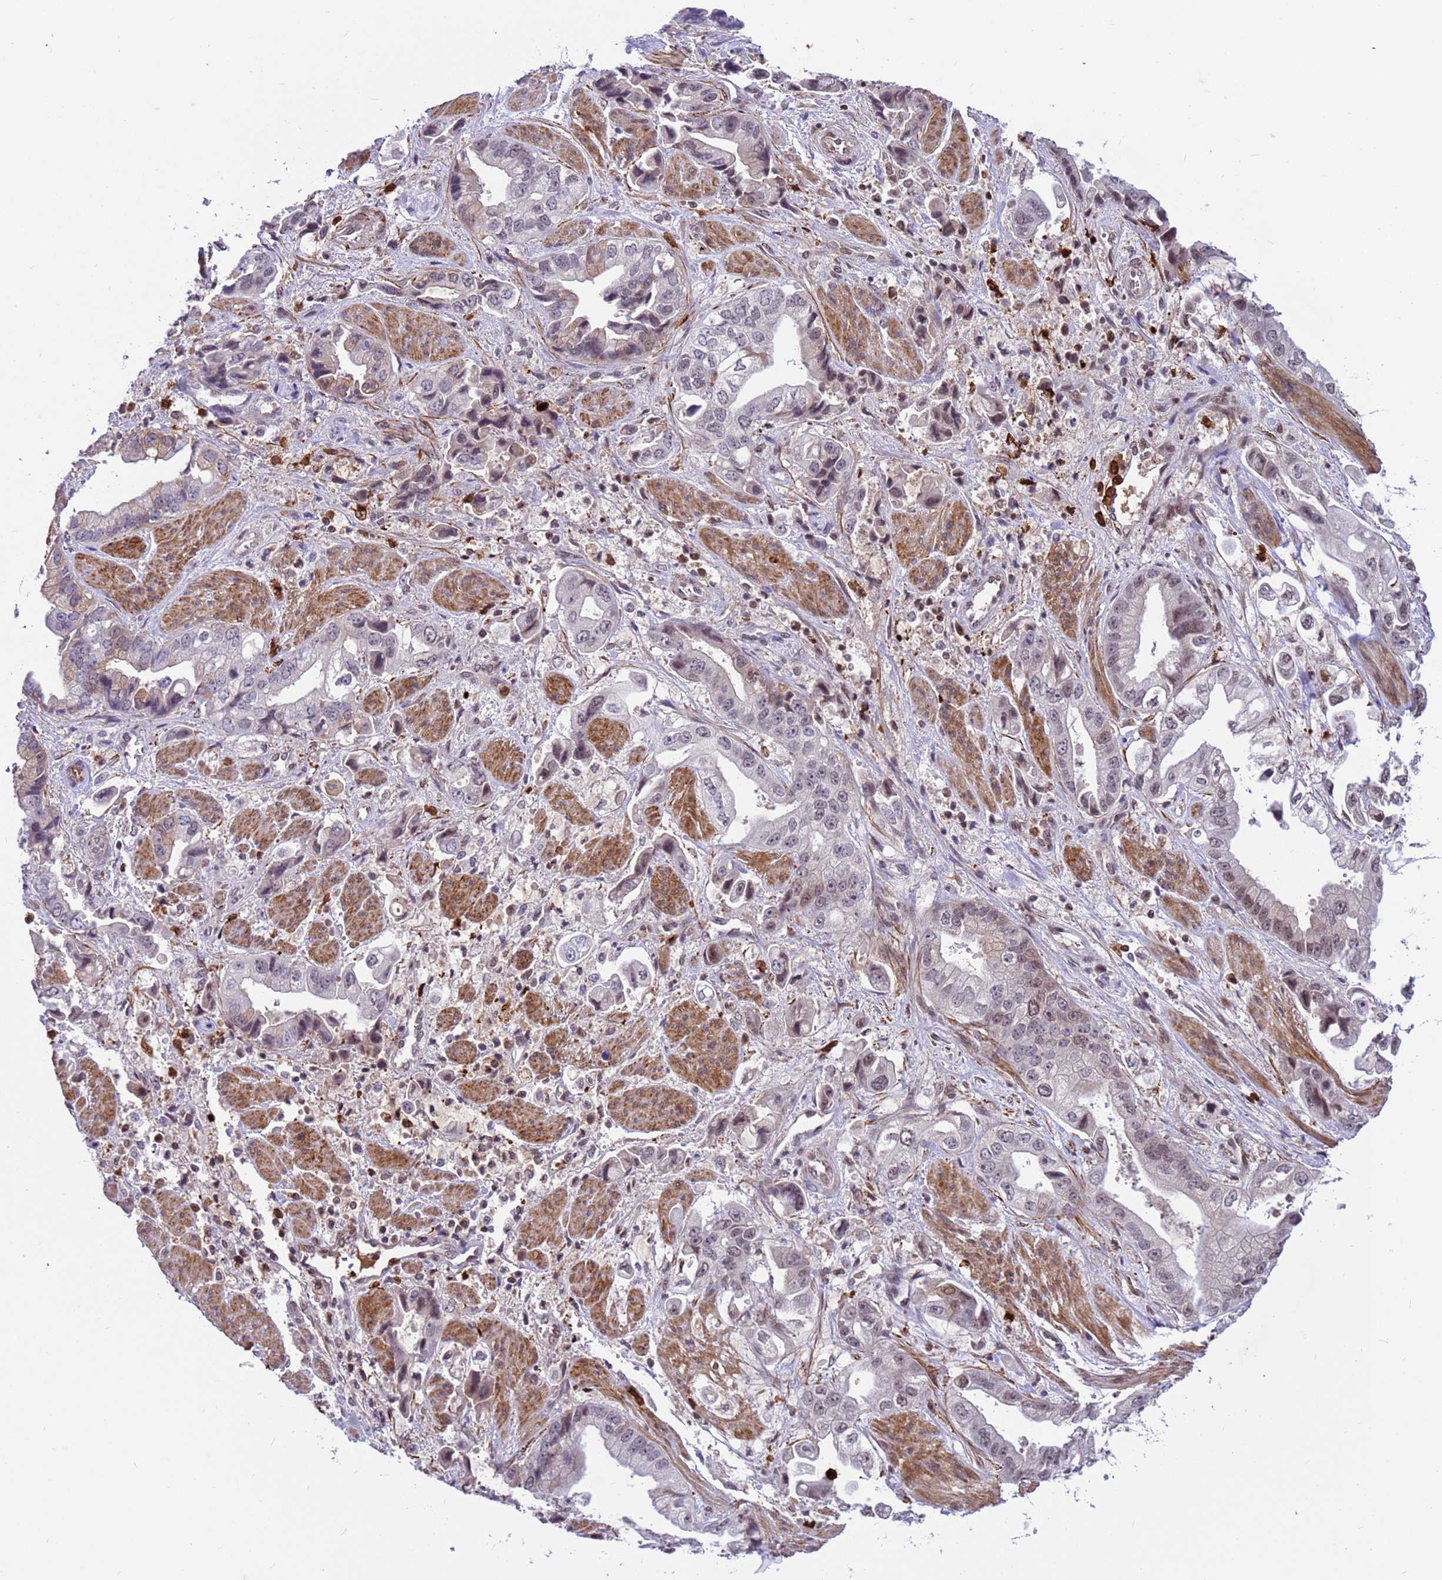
{"staining": {"intensity": "weak", "quantity": "<25%", "location": "nuclear"}, "tissue": "stomach cancer", "cell_type": "Tumor cells", "image_type": "cancer", "snomed": [{"axis": "morphology", "description": "Adenocarcinoma, NOS"}, {"axis": "topography", "description": "Stomach"}], "caption": "This is an immunohistochemistry histopathology image of stomach cancer. There is no staining in tumor cells.", "gene": "ORM1", "patient": {"sex": "male", "age": 62}}